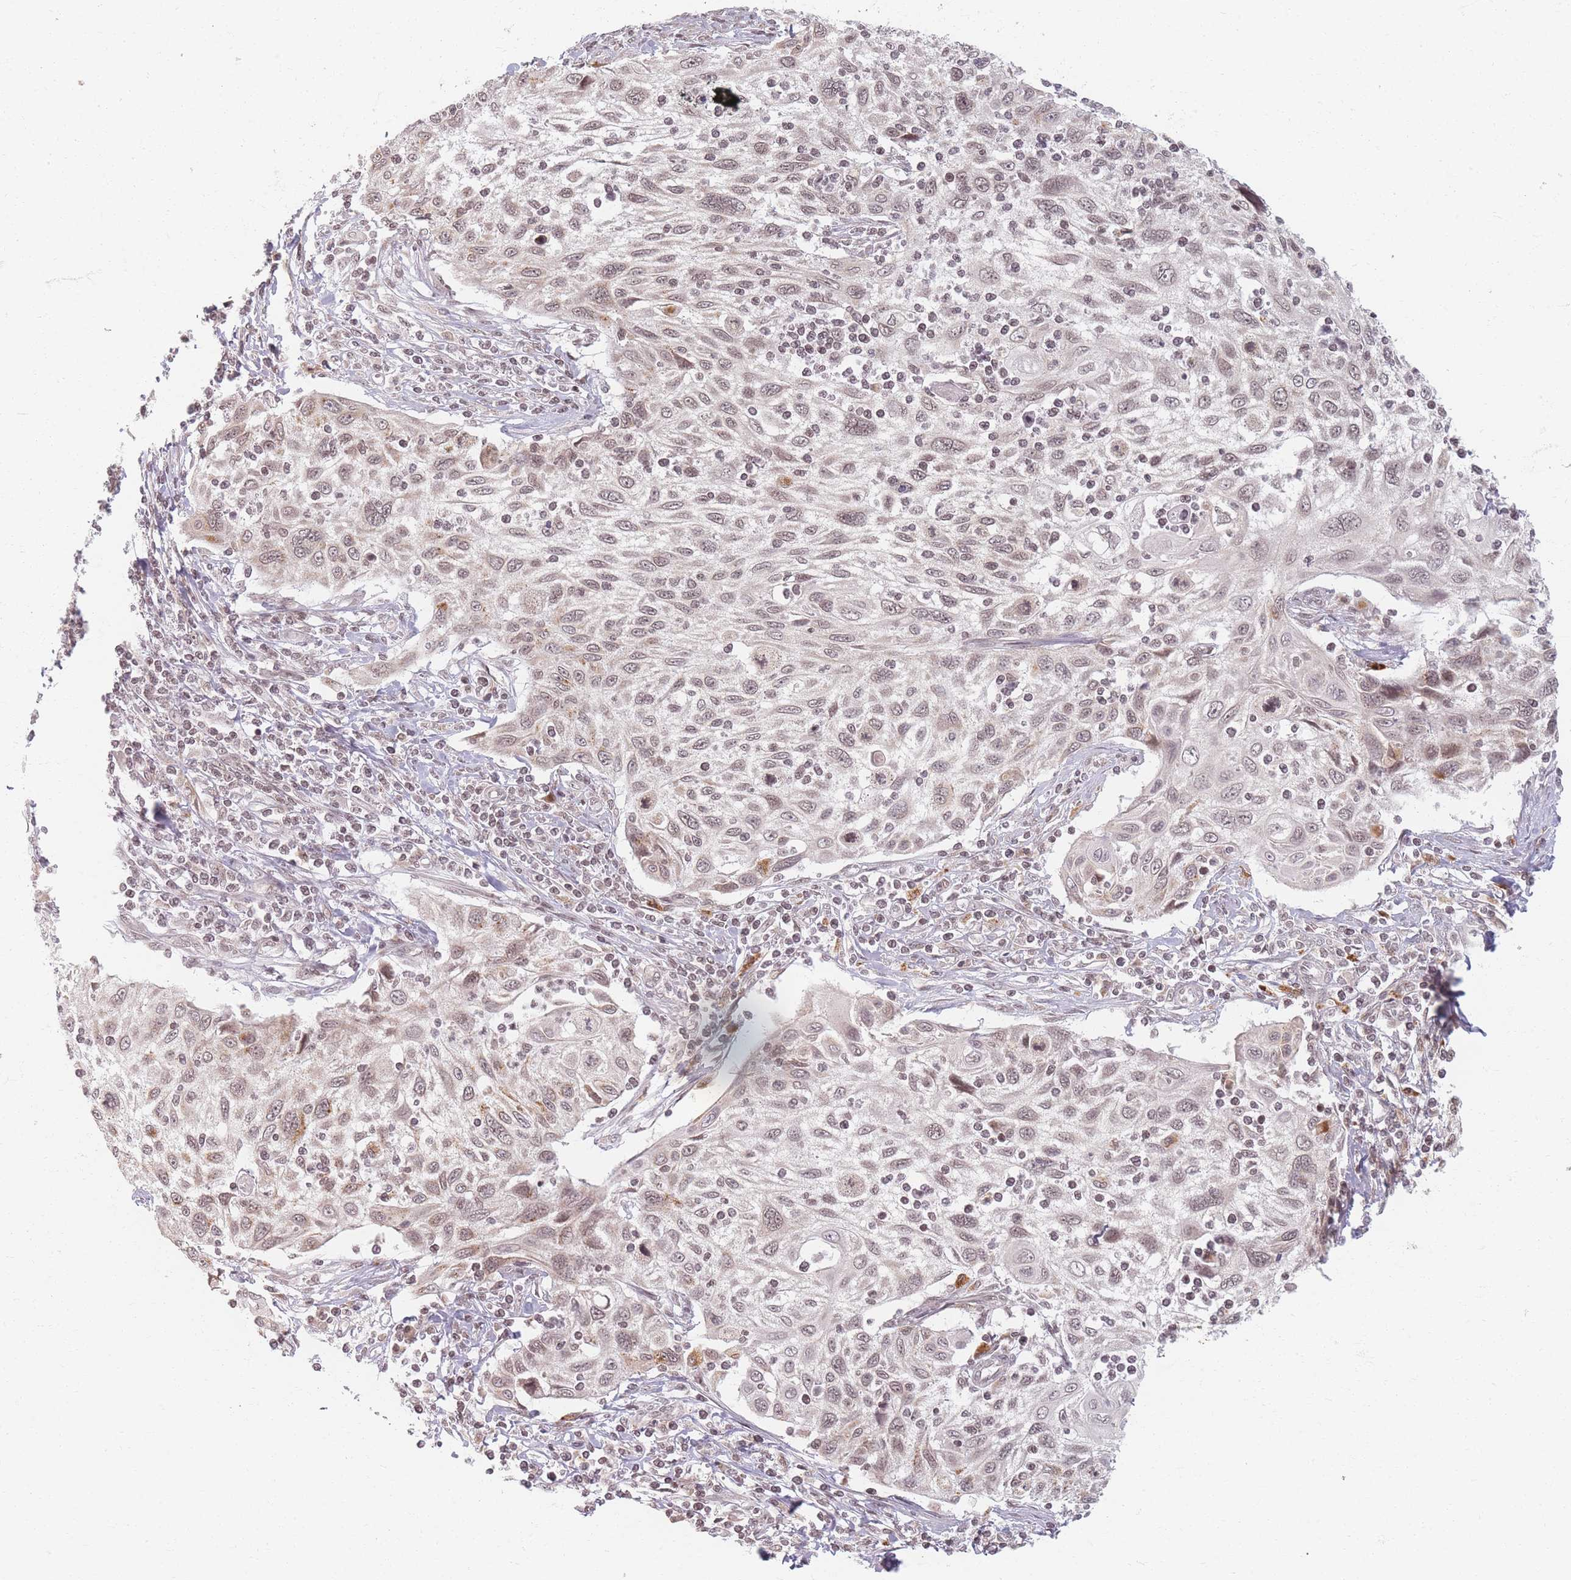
{"staining": {"intensity": "weak", "quantity": ">75%", "location": "cytoplasmic/membranous,nuclear"}, "tissue": "cervical cancer", "cell_type": "Tumor cells", "image_type": "cancer", "snomed": [{"axis": "morphology", "description": "Squamous cell carcinoma, NOS"}, {"axis": "topography", "description": "Cervix"}], "caption": "This is a histology image of immunohistochemistry (IHC) staining of cervical cancer, which shows weak expression in the cytoplasmic/membranous and nuclear of tumor cells.", "gene": "SPATA45", "patient": {"sex": "female", "age": 70}}